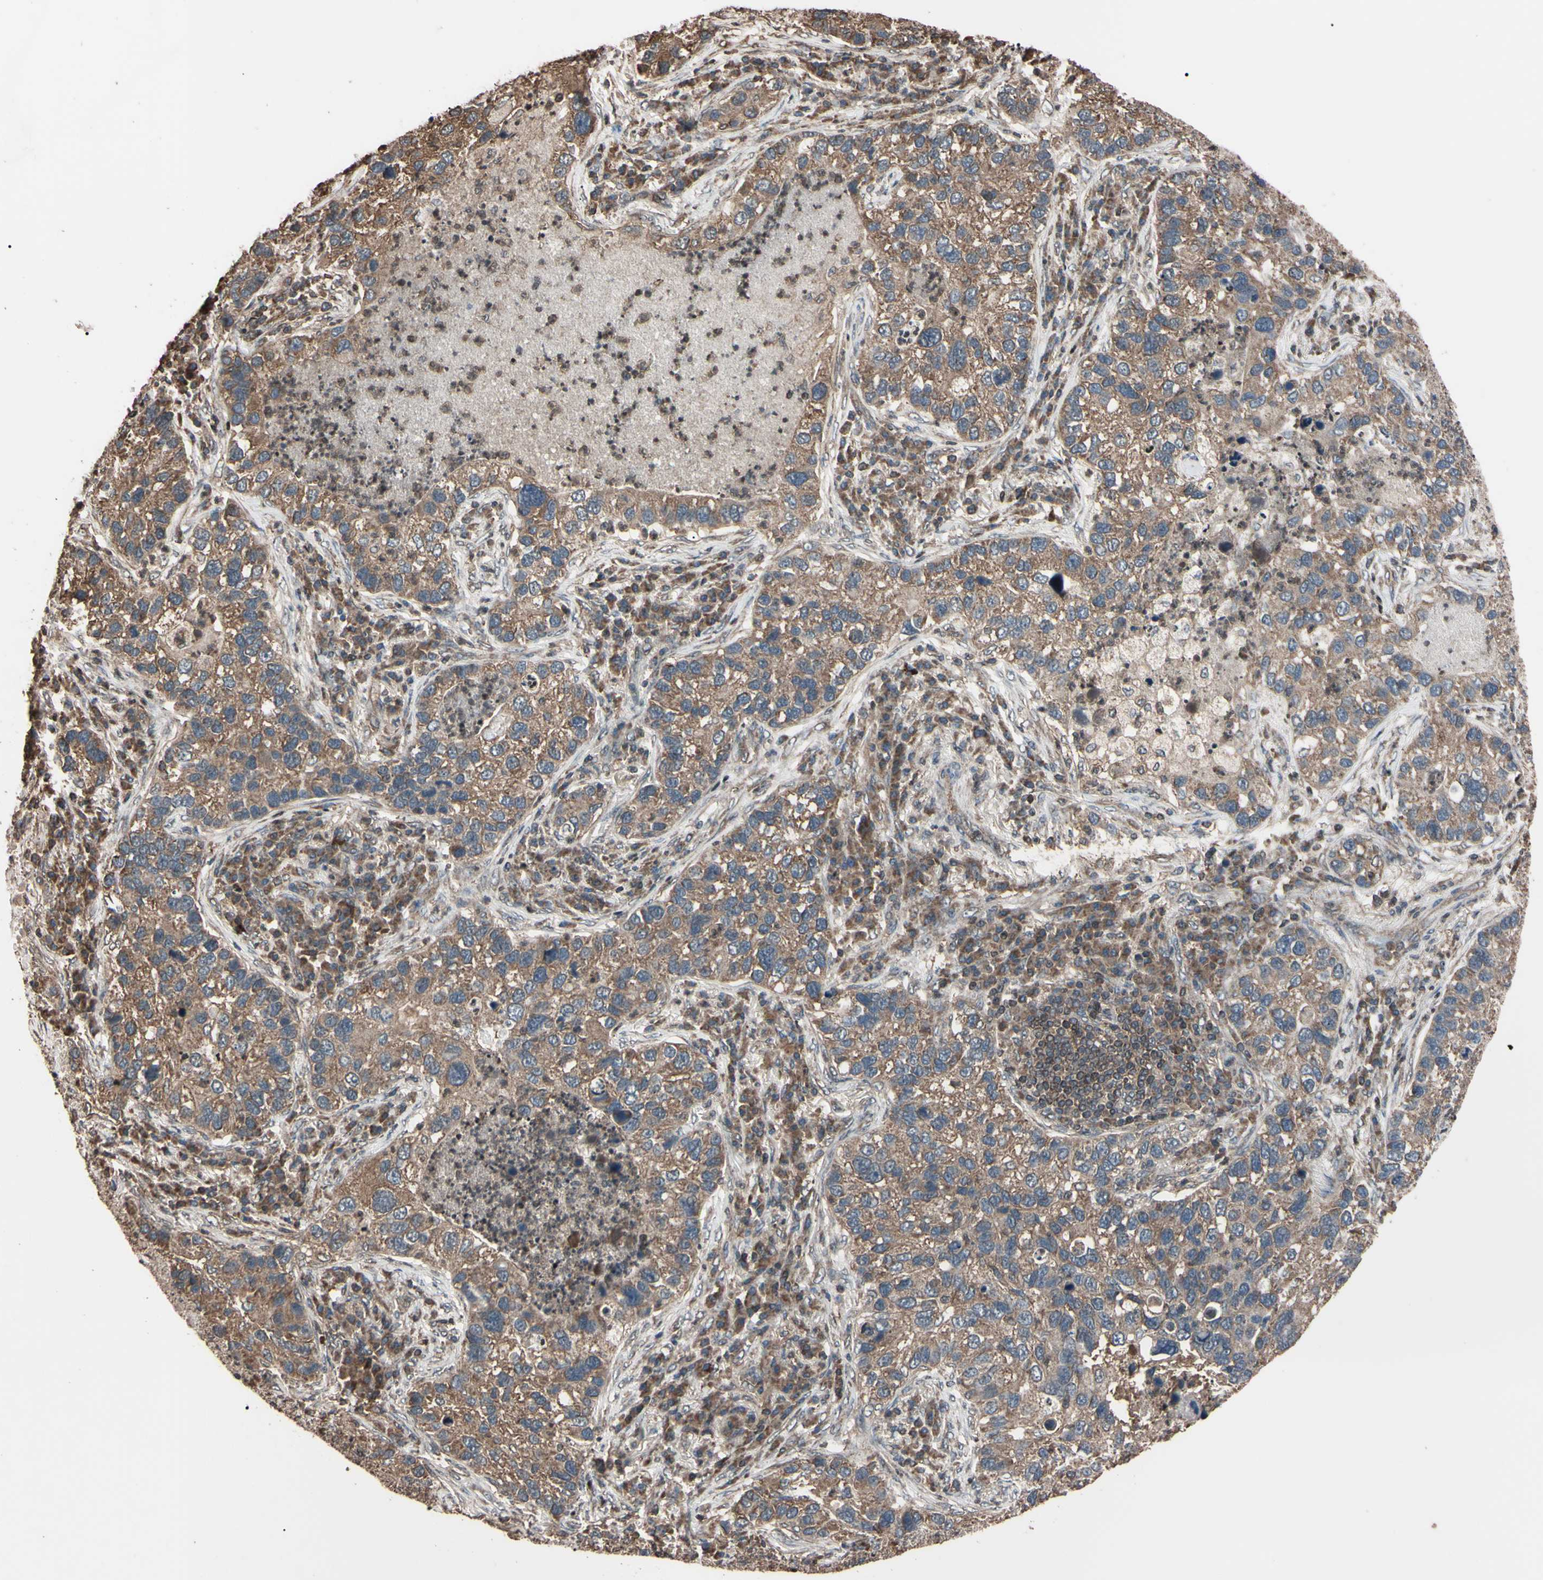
{"staining": {"intensity": "moderate", "quantity": ">75%", "location": "cytoplasmic/membranous"}, "tissue": "lung cancer", "cell_type": "Tumor cells", "image_type": "cancer", "snomed": [{"axis": "morphology", "description": "Normal tissue, NOS"}, {"axis": "morphology", "description": "Adenocarcinoma, NOS"}, {"axis": "topography", "description": "Bronchus"}, {"axis": "topography", "description": "Lung"}], "caption": "Immunohistochemical staining of lung cancer (adenocarcinoma) demonstrates medium levels of moderate cytoplasmic/membranous protein positivity in approximately >75% of tumor cells.", "gene": "TNFRSF1A", "patient": {"sex": "male", "age": 54}}